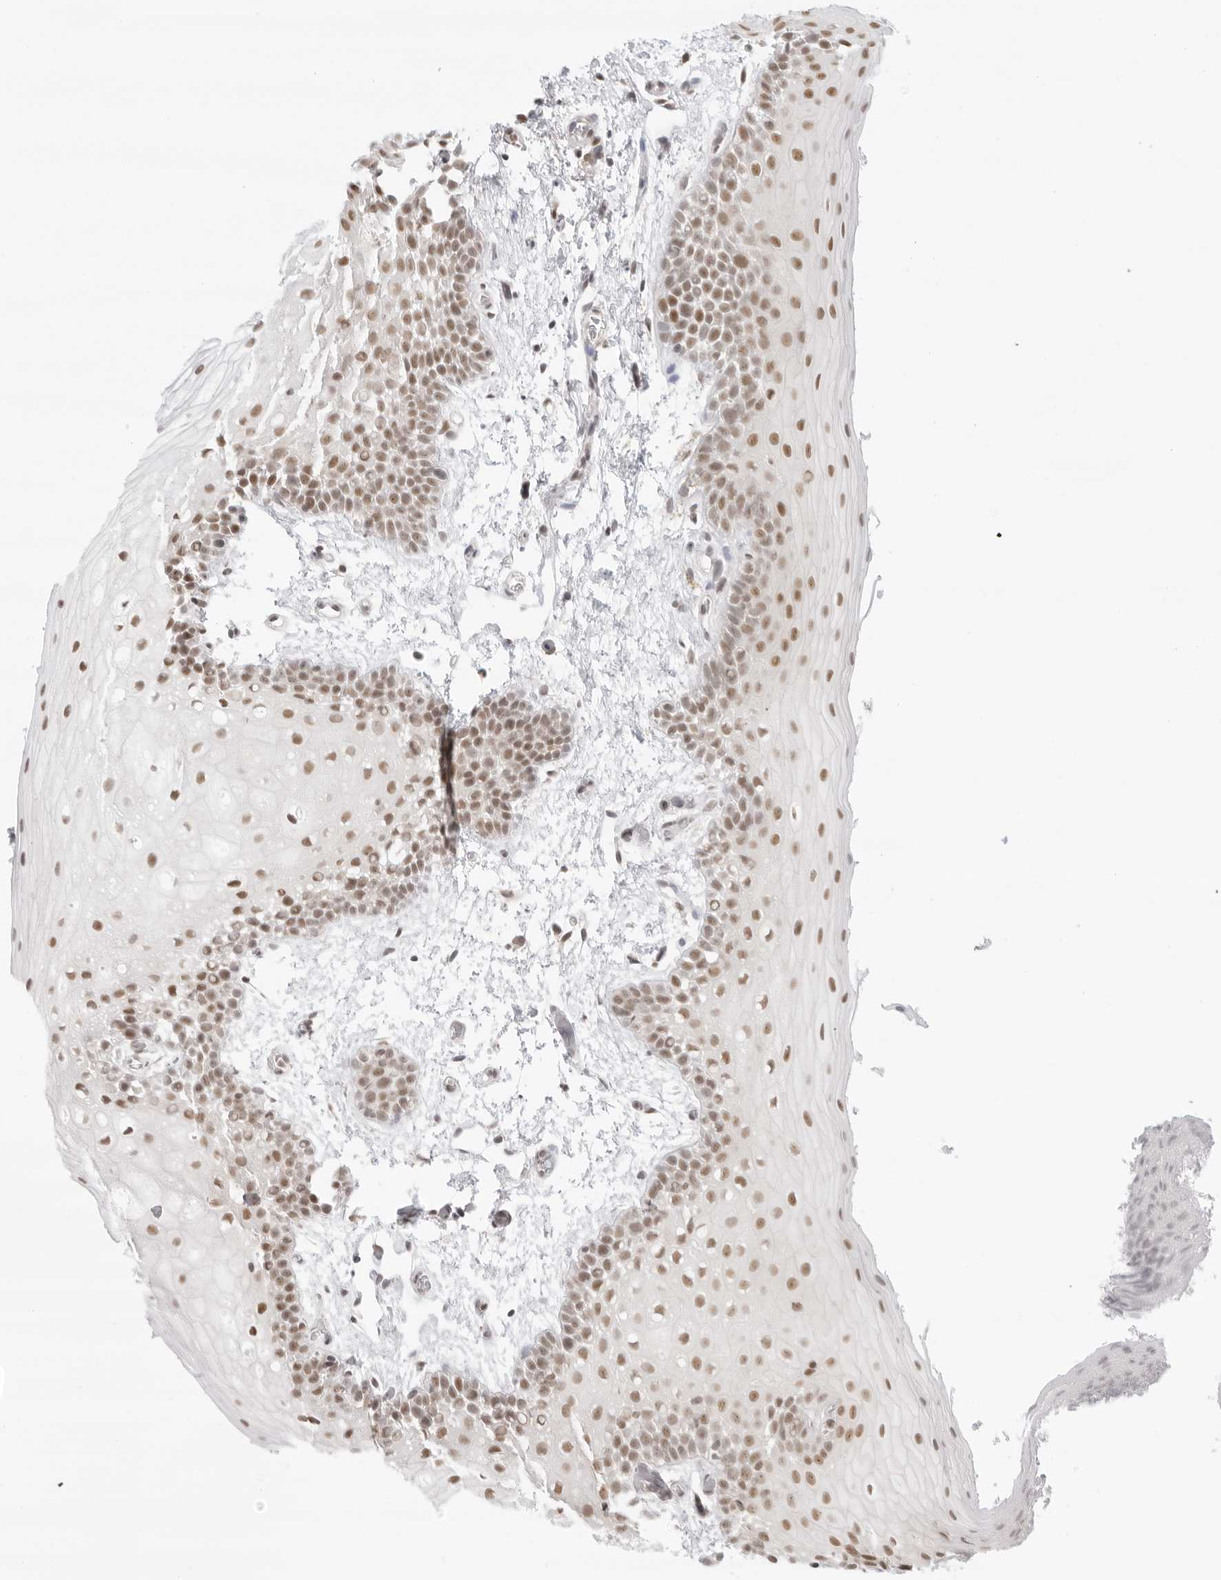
{"staining": {"intensity": "moderate", "quantity": "25%-75%", "location": "nuclear"}, "tissue": "oral mucosa", "cell_type": "Squamous epithelial cells", "image_type": "normal", "snomed": [{"axis": "morphology", "description": "Normal tissue, NOS"}, {"axis": "topography", "description": "Oral tissue"}], "caption": "IHC of benign human oral mucosa displays medium levels of moderate nuclear positivity in about 25%-75% of squamous epithelial cells. The staining was performed using DAB to visualize the protein expression in brown, while the nuclei were stained in blue with hematoxylin (Magnification: 20x).", "gene": "TCIM", "patient": {"sex": "male", "age": 62}}